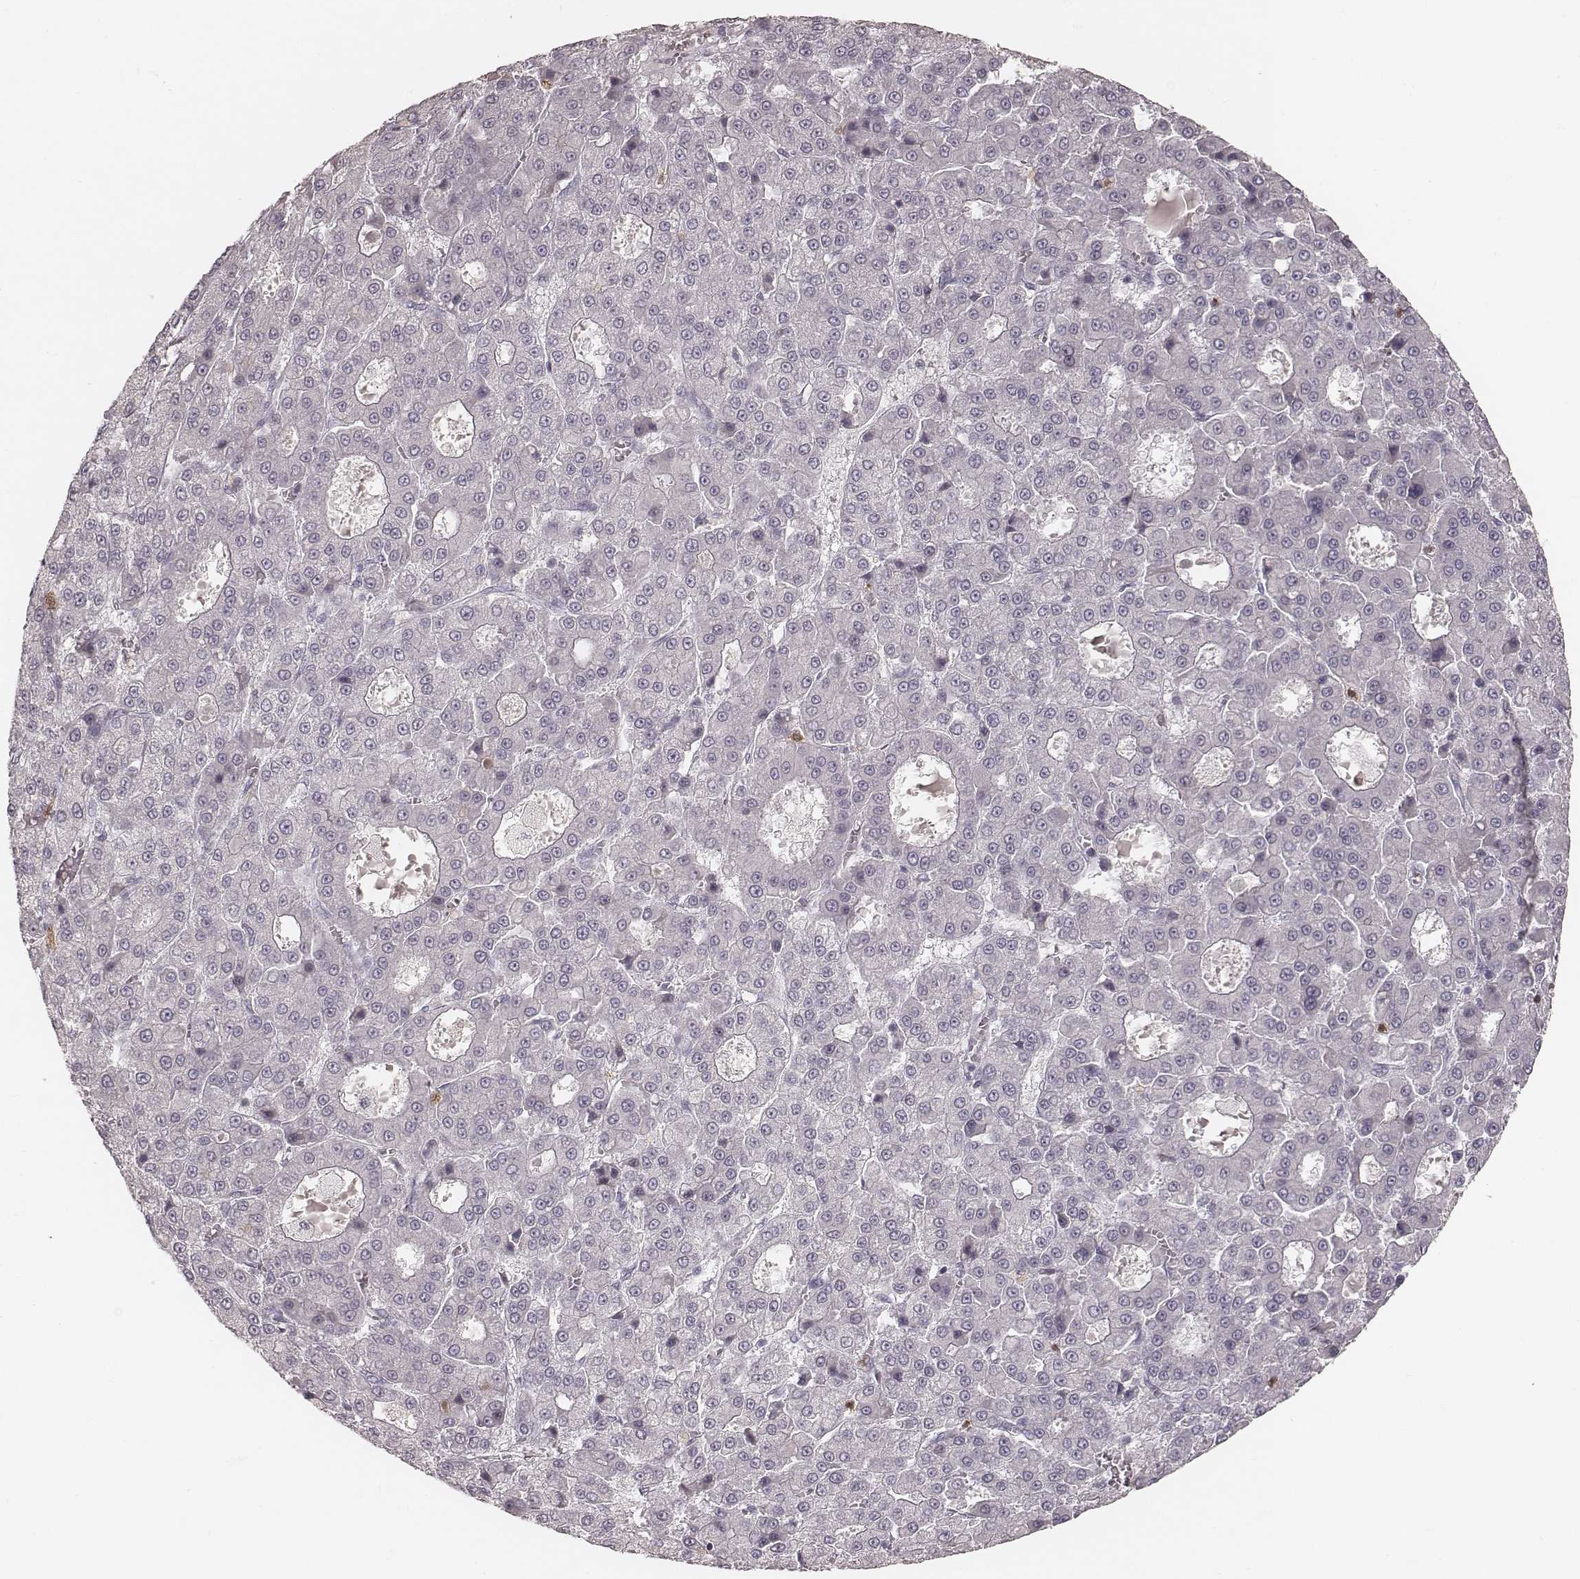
{"staining": {"intensity": "negative", "quantity": "none", "location": "none"}, "tissue": "liver cancer", "cell_type": "Tumor cells", "image_type": "cancer", "snomed": [{"axis": "morphology", "description": "Carcinoma, Hepatocellular, NOS"}, {"axis": "topography", "description": "Liver"}], "caption": "Hepatocellular carcinoma (liver) stained for a protein using immunohistochemistry shows no staining tumor cells.", "gene": "KITLG", "patient": {"sex": "male", "age": 70}}